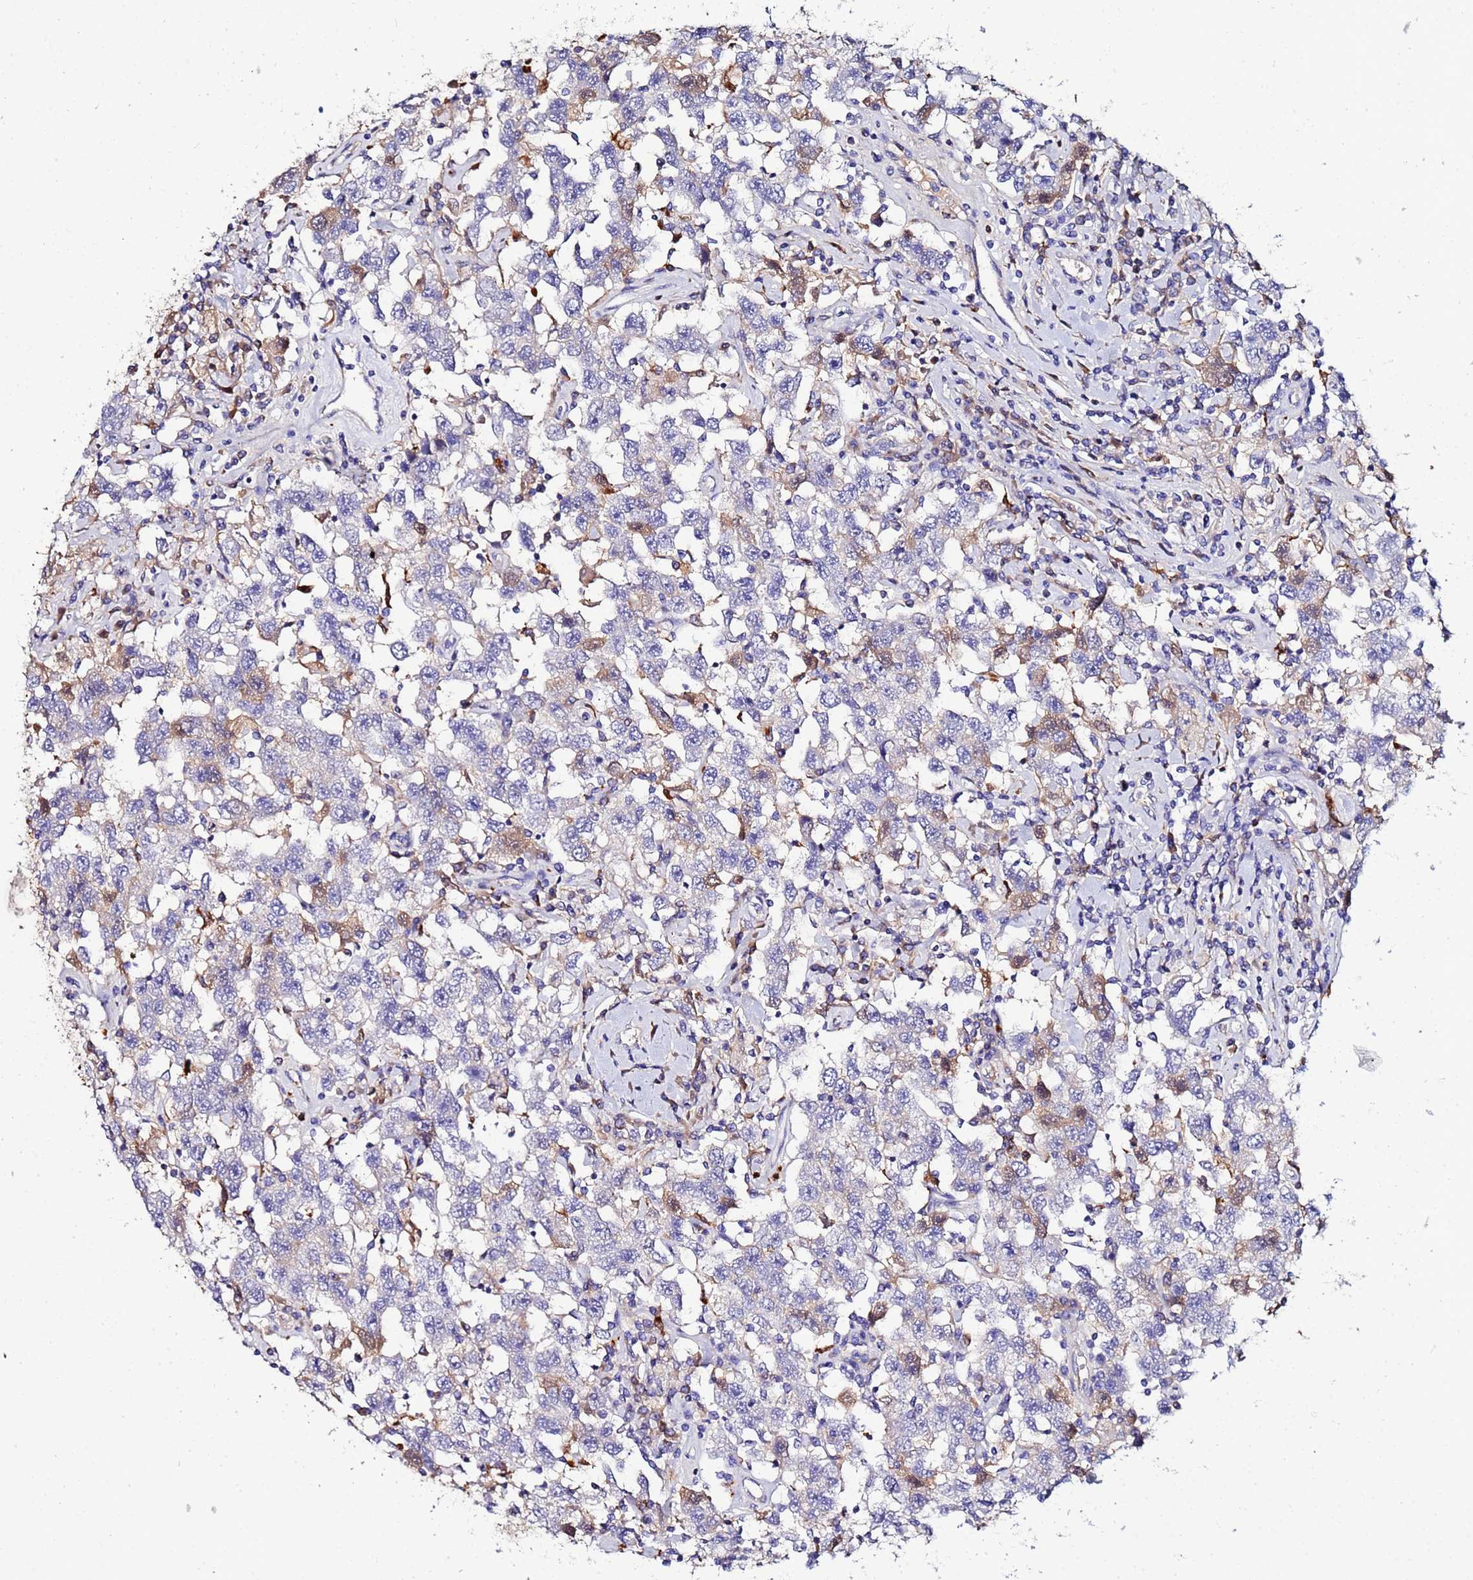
{"staining": {"intensity": "weak", "quantity": "<25%", "location": "cytoplasmic/membranous"}, "tissue": "testis cancer", "cell_type": "Tumor cells", "image_type": "cancer", "snomed": [{"axis": "morphology", "description": "Seminoma, NOS"}, {"axis": "topography", "description": "Testis"}], "caption": "A micrograph of human testis cancer (seminoma) is negative for staining in tumor cells.", "gene": "TUBAL3", "patient": {"sex": "male", "age": 41}}